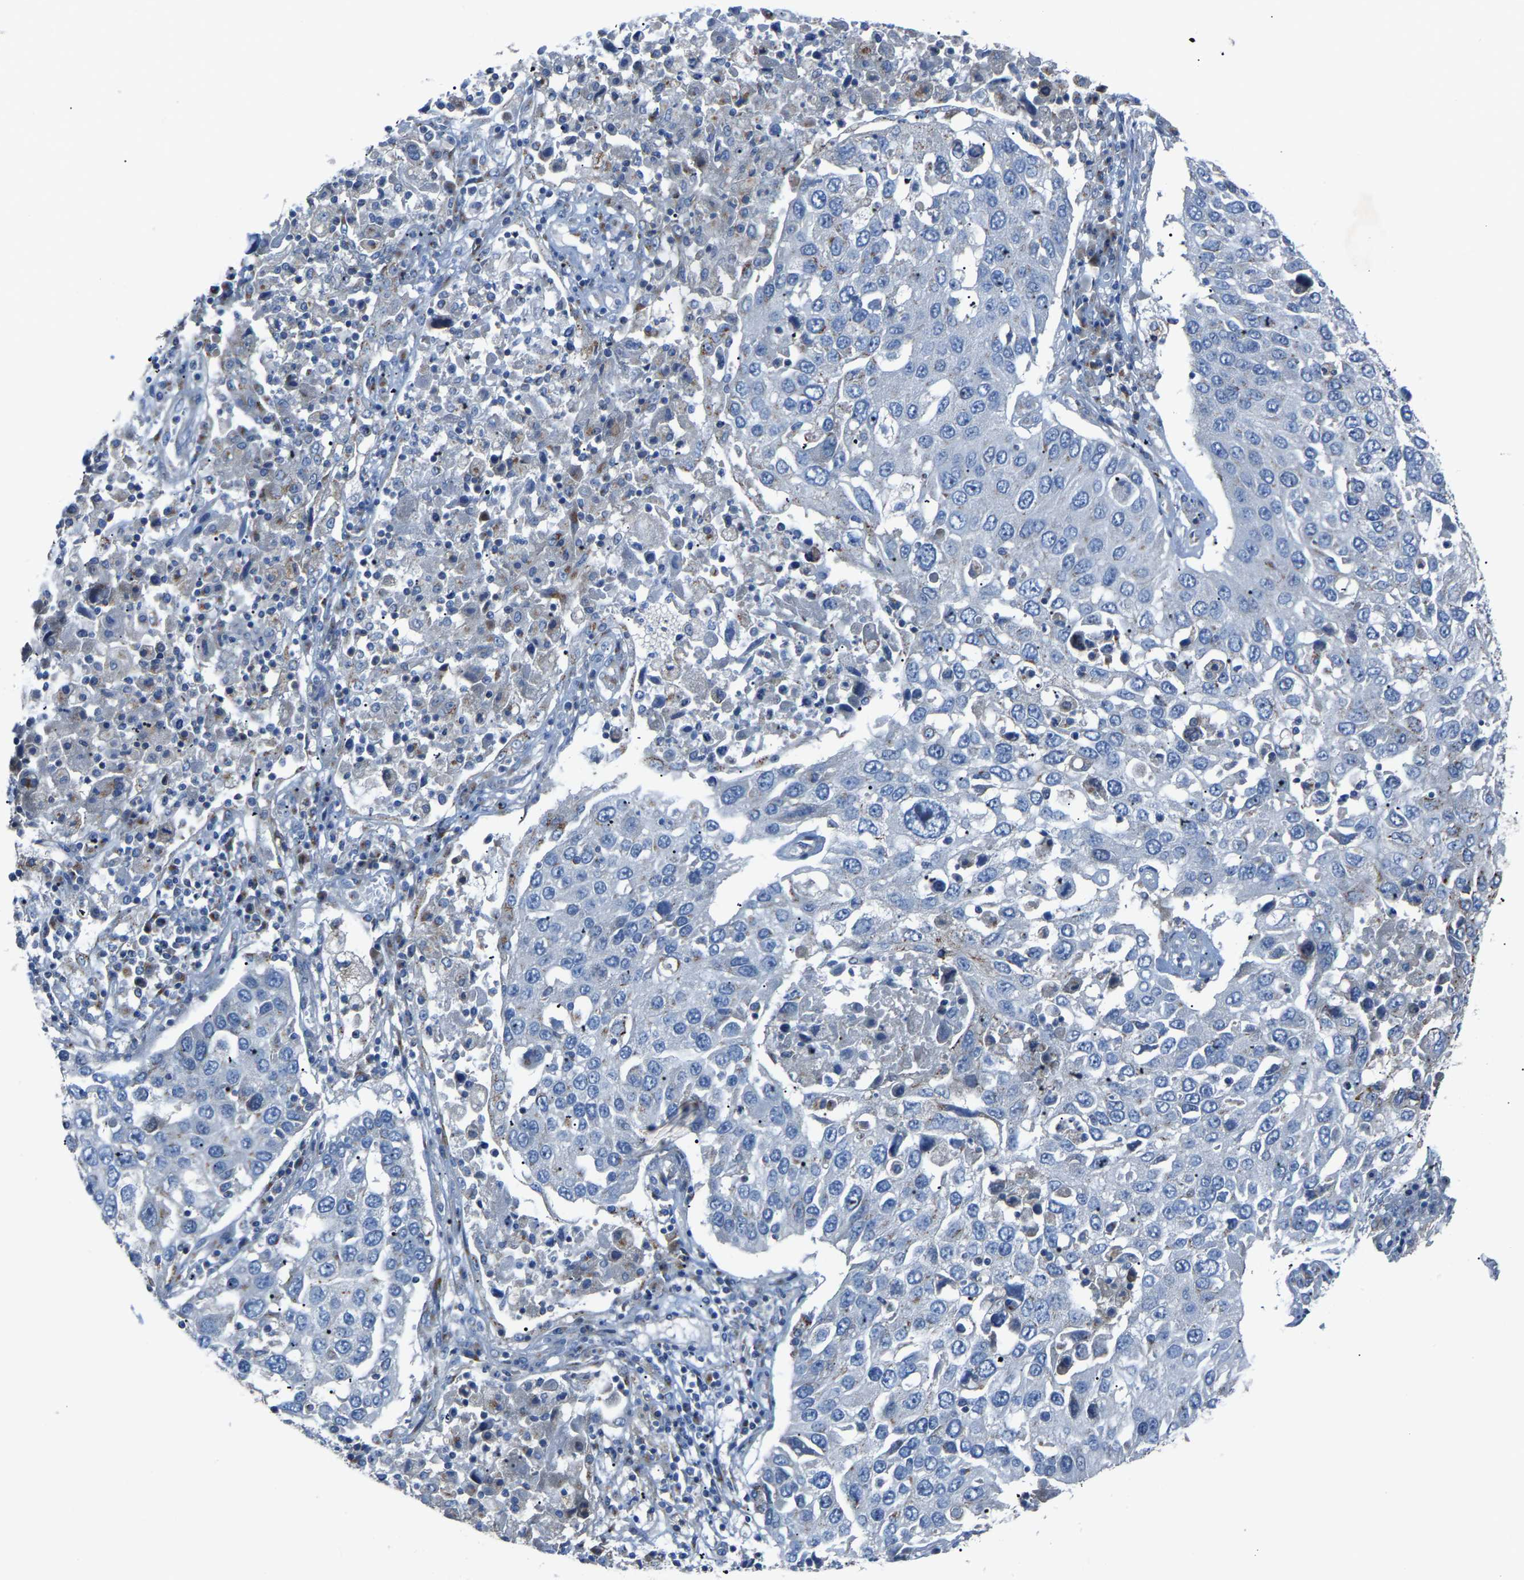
{"staining": {"intensity": "negative", "quantity": "none", "location": "none"}, "tissue": "lung cancer", "cell_type": "Tumor cells", "image_type": "cancer", "snomed": [{"axis": "morphology", "description": "Squamous cell carcinoma, NOS"}, {"axis": "topography", "description": "Lung"}], "caption": "DAB immunohistochemical staining of lung cancer (squamous cell carcinoma) displays no significant staining in tumor cells.", "gene": "CANT1", "patient": {"sex": "male", "age": 65}}